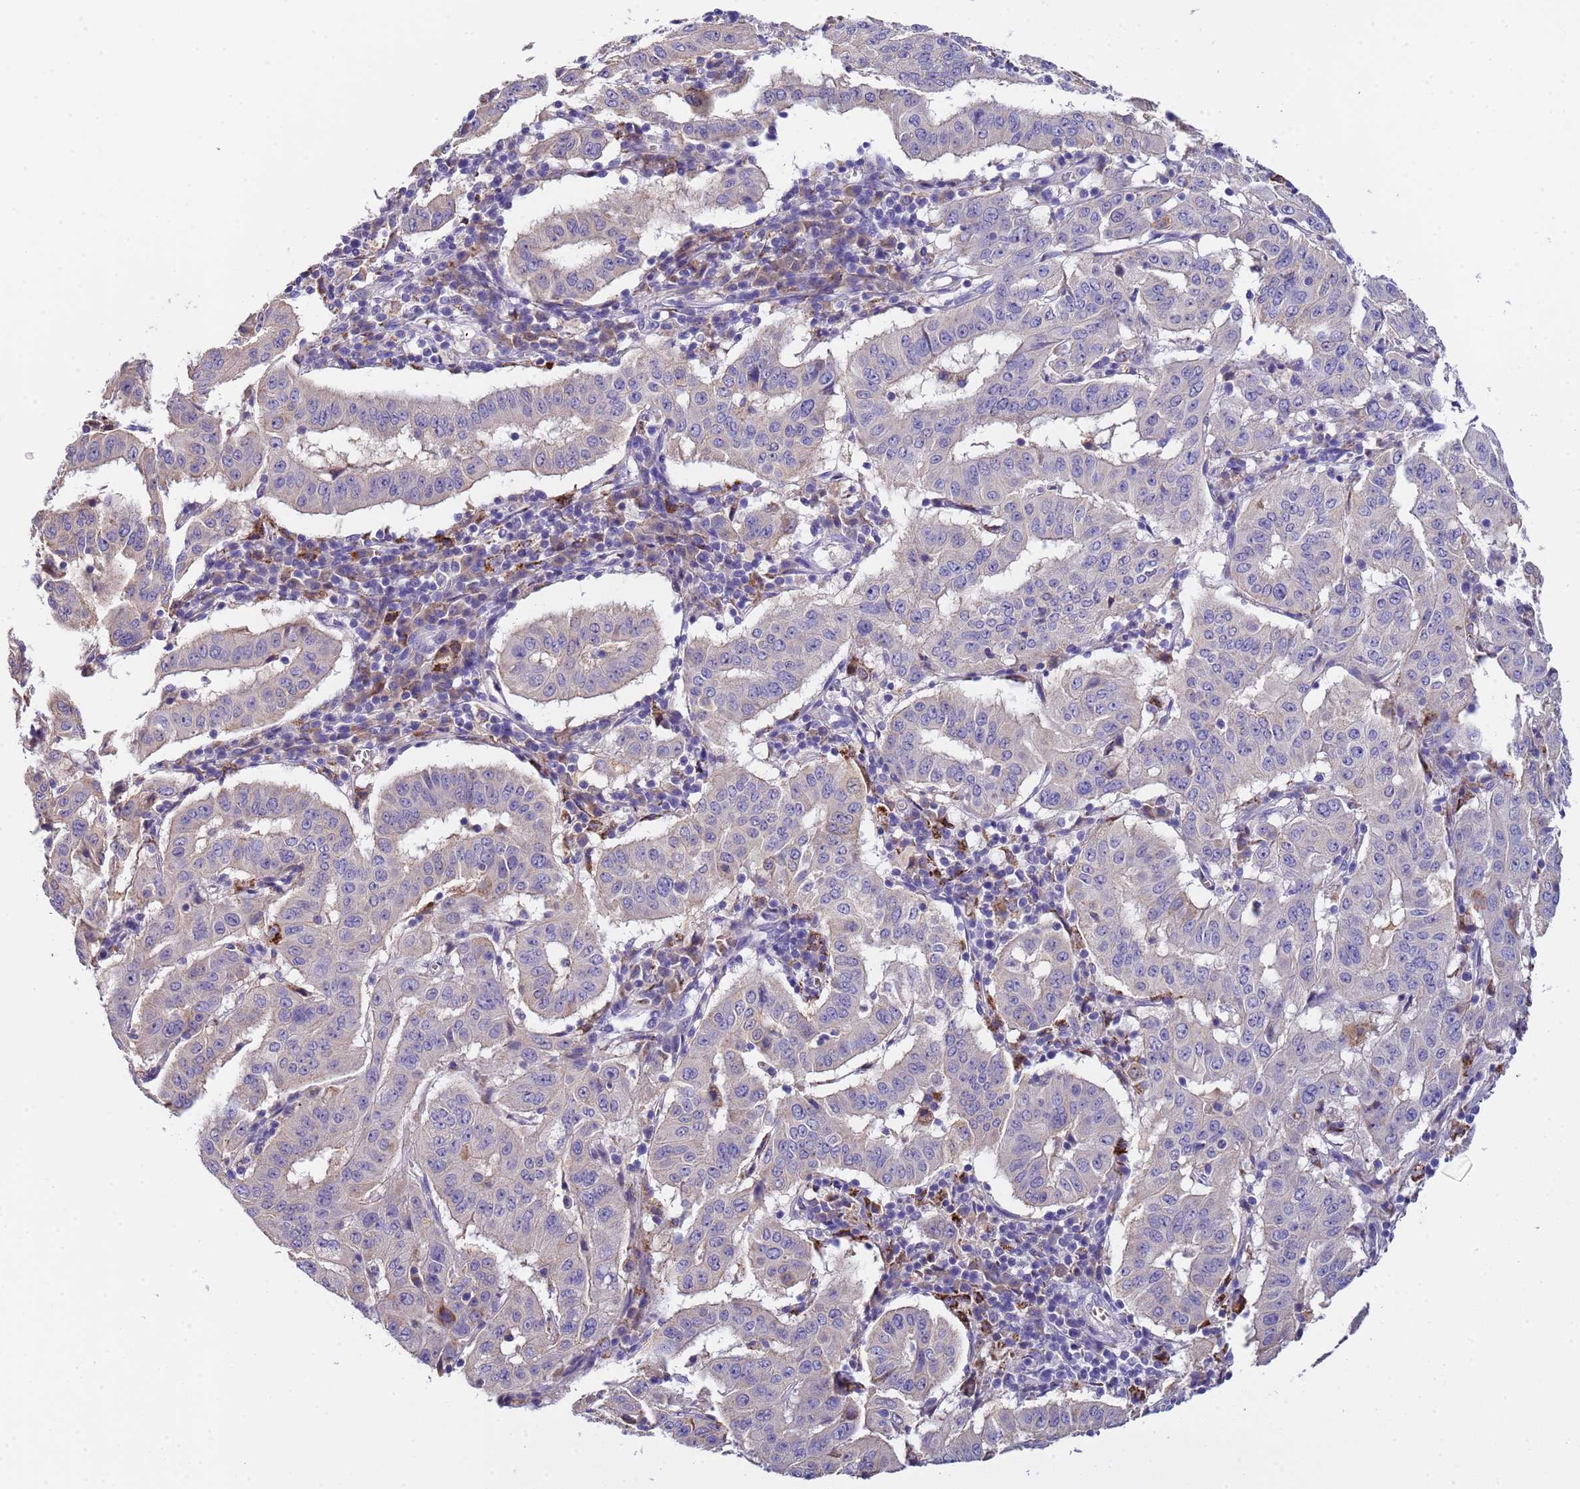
{"staining": {"intensity": "negative", "quantity": "none", "location": "none"}, "tissue": "pancreatic cancer", "cell_type": "Tumor cells", "image_type": "cancer", "snomed": [{"axis": "morphology", "description": "Adenocarcinoma, NOS"}, {"axis": "topography", "description": "Pancreas"}], "caption": "This is a photomicrograph of immunohistochemistry staining of pancreatic cancer, which shows no staining in tumor cells. Brightfield microscopy of immunohistochemistry (IHC) stained with DAB (3,3'-diaminobenzidine) (brown) and hematoxylin (blue), captured at high magnification.", "gene": "SLC24A3", "patient": {"sex": "male", "age": 63}}